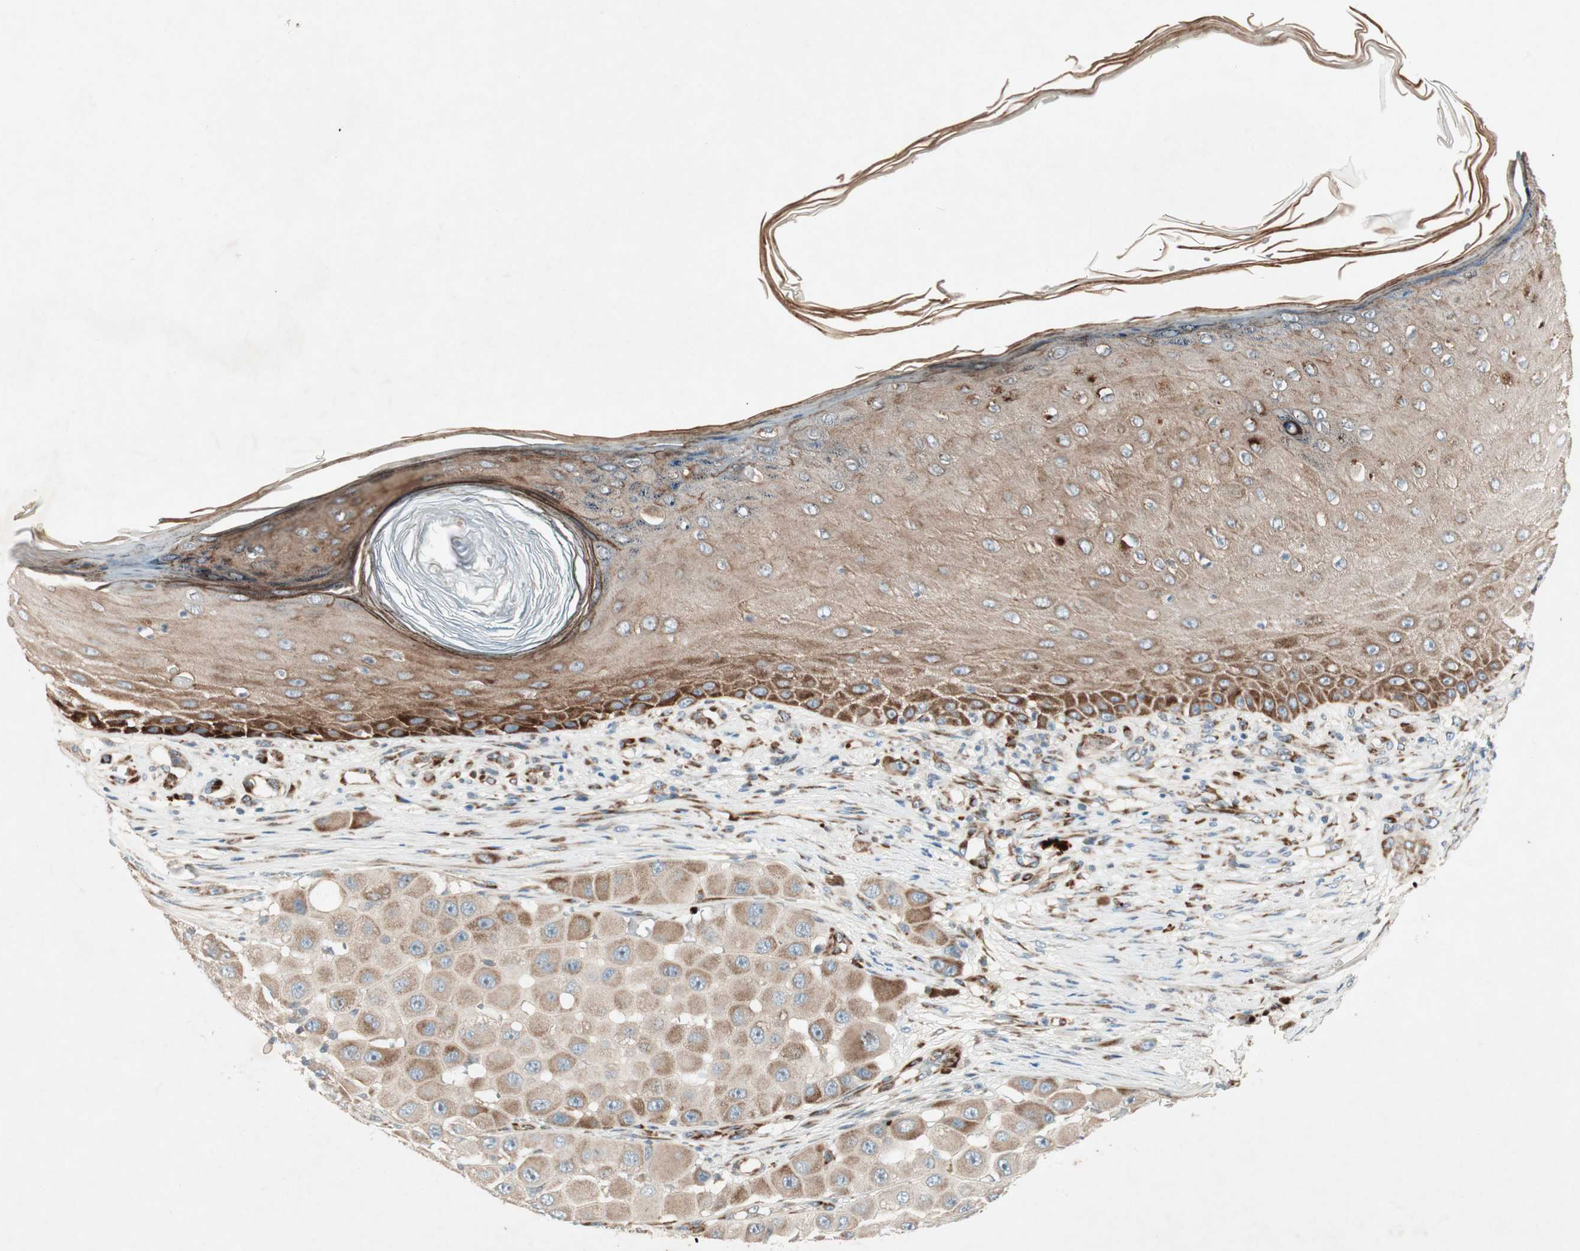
{"staining": {"intensity": "moderate", "quantity": ">75%", "location": "cytoplasmic/membranous"}, "tissue": "melanoma", "cell_type": "Tumor cells", "image_type": "cancer", "snomed": [{"axis": "morphology", "description": "Malignant melanoma, NOS"}, {"axis": "topography", "description": "Skin"}], "caption": "Immunohistochemical staining of human melanoma reveals medium levels of moderate cytoplasmic/membranous protein positivity in about >75% of tumor cells.", "gene": "APOO", "patient": {"sex": "female", "age": 81}}